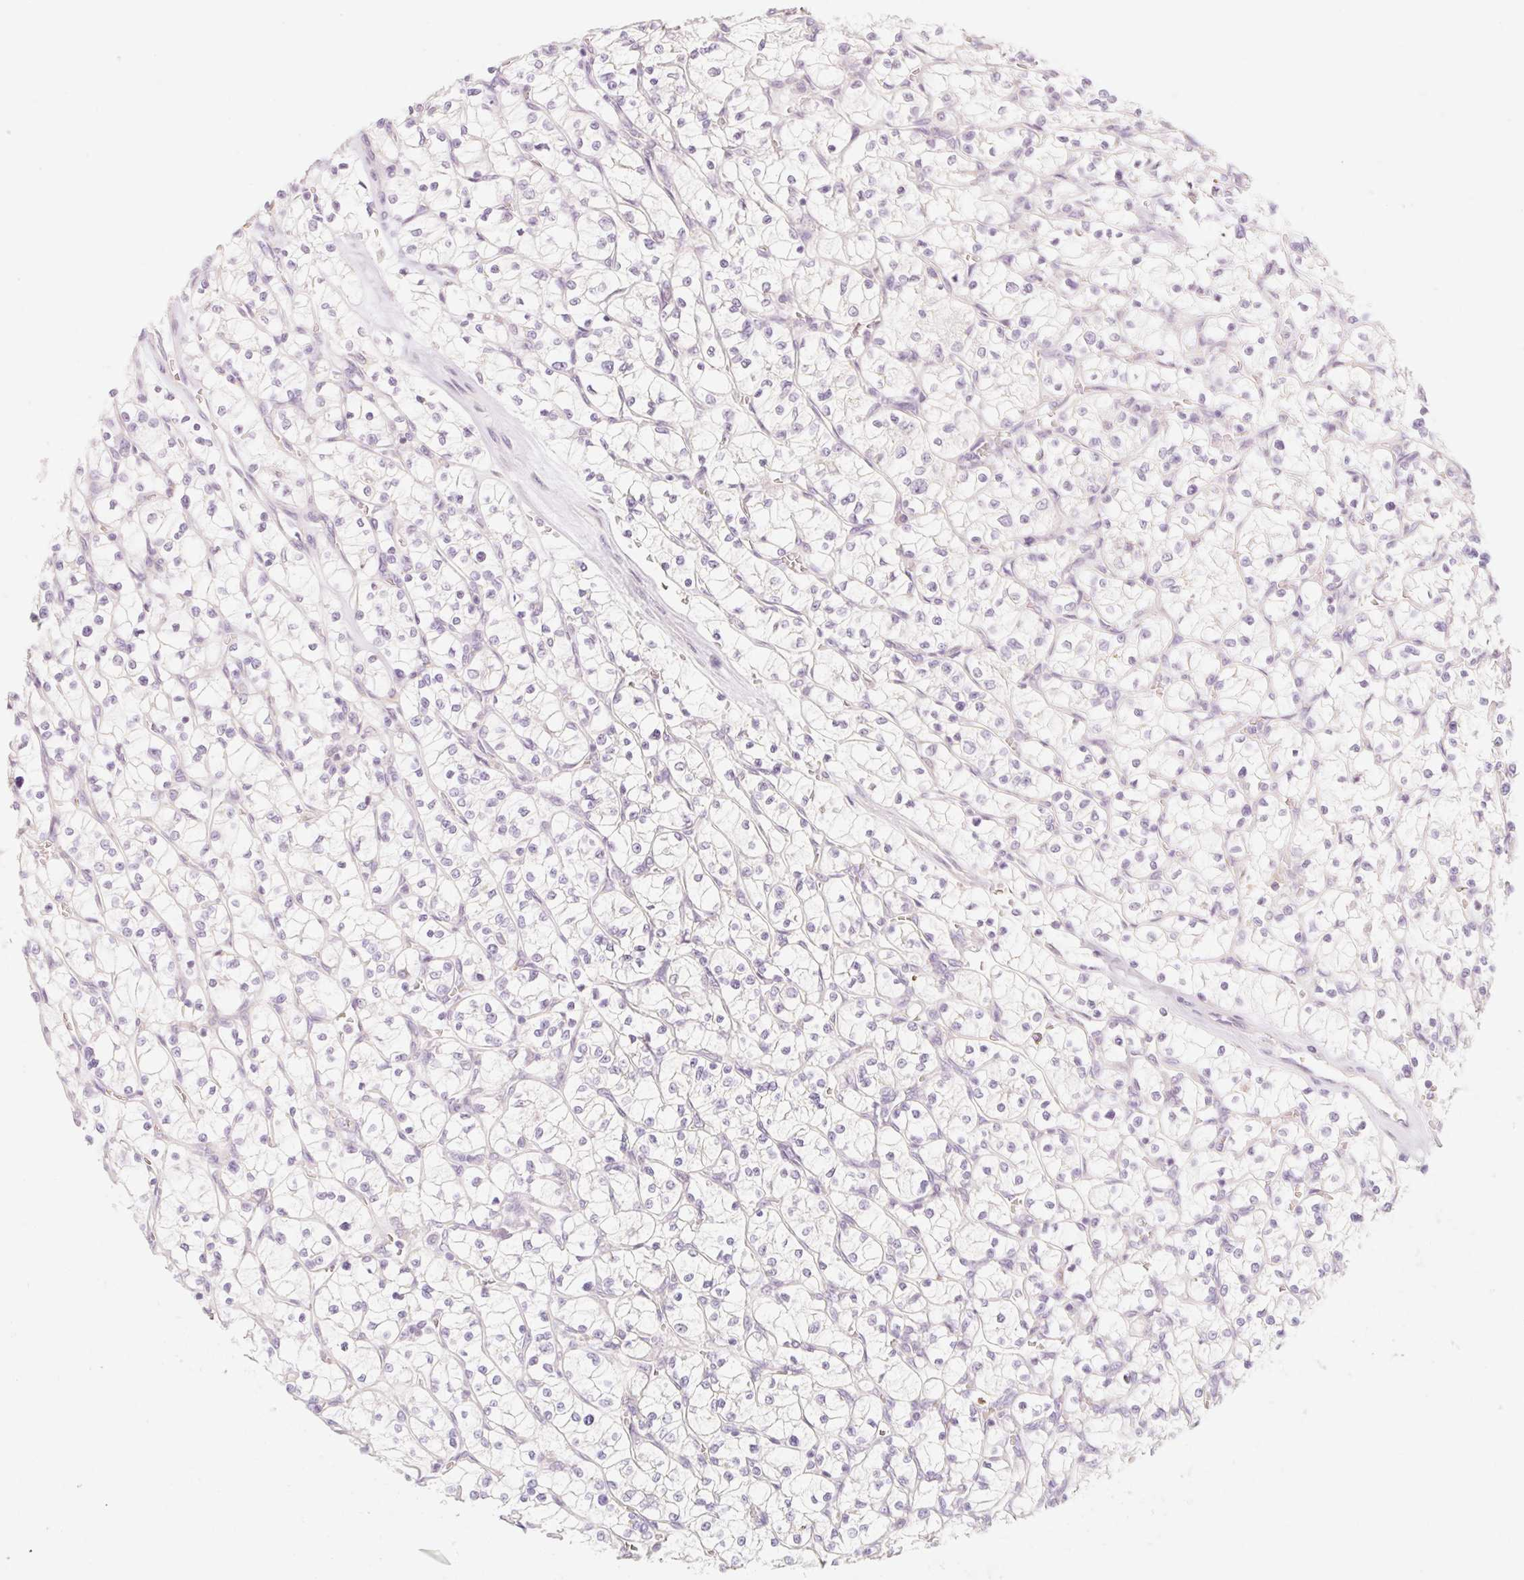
{"staining": {"intensity": "negative", "quantity": "none", "location": "none"}, "tissue": "renal cancer", "cell_type": "Tumor cells", "image_type": "cancer", "snomed": [{"axis": "morphology", "description": "Adenocarcinoma, NOS"}, {"axis": "topography", "description": "Kidney"}], "caption": "An immunohistochemistry (IHC) image of adenocarcinoma (renal) is shown. There is no staining in tumor cells of adenocarcinoma (renal). (DAB (3,3'-diaminobenzidine) immunohistochemistry (IHC) visualized using brightfield microscopy, high magnification).", "gene": "MYO1D", "patient": {"sex": "female", "age": 64}}